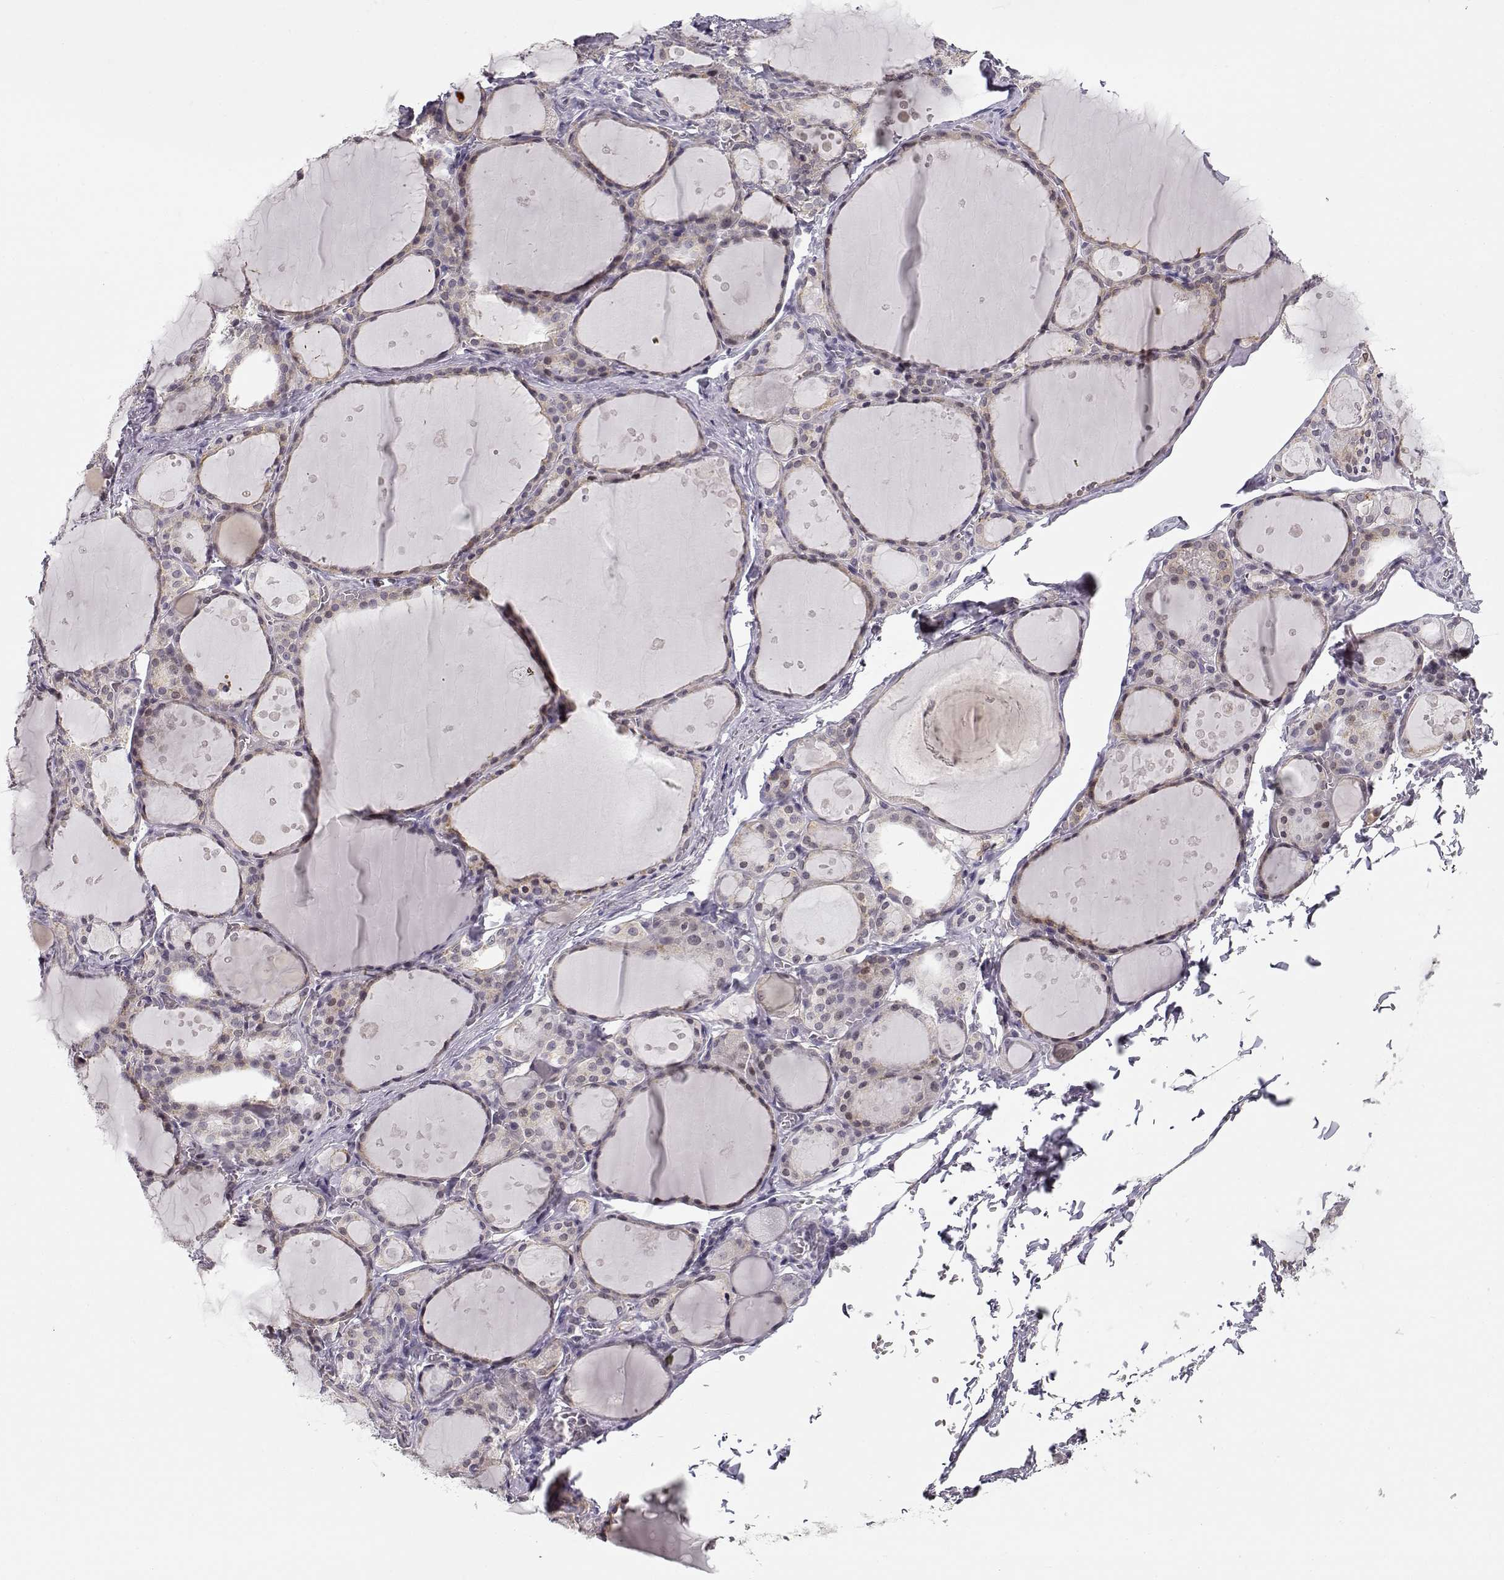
{"staining": {"intensity": "negative", "quantity": "none", "location": "none"}, "tissue": "thyroid gland", "cell_type": "Glandular cells", "image_type": "normal", "snomed": [{"axis": "morphology", "description": "Normal tissue, NOS"}, {"axis": "topography", "description": "Thyroid gland"}], "caption": "The photomicrograph exhibits no significant positivity in glandular cells of thyroid gland. The staining is performed using DAB brown chromogen with nuclei counter-stained in using hematoxylin.", "gene": "TEPP", "patient": {"sex": "male", "age": 68}}